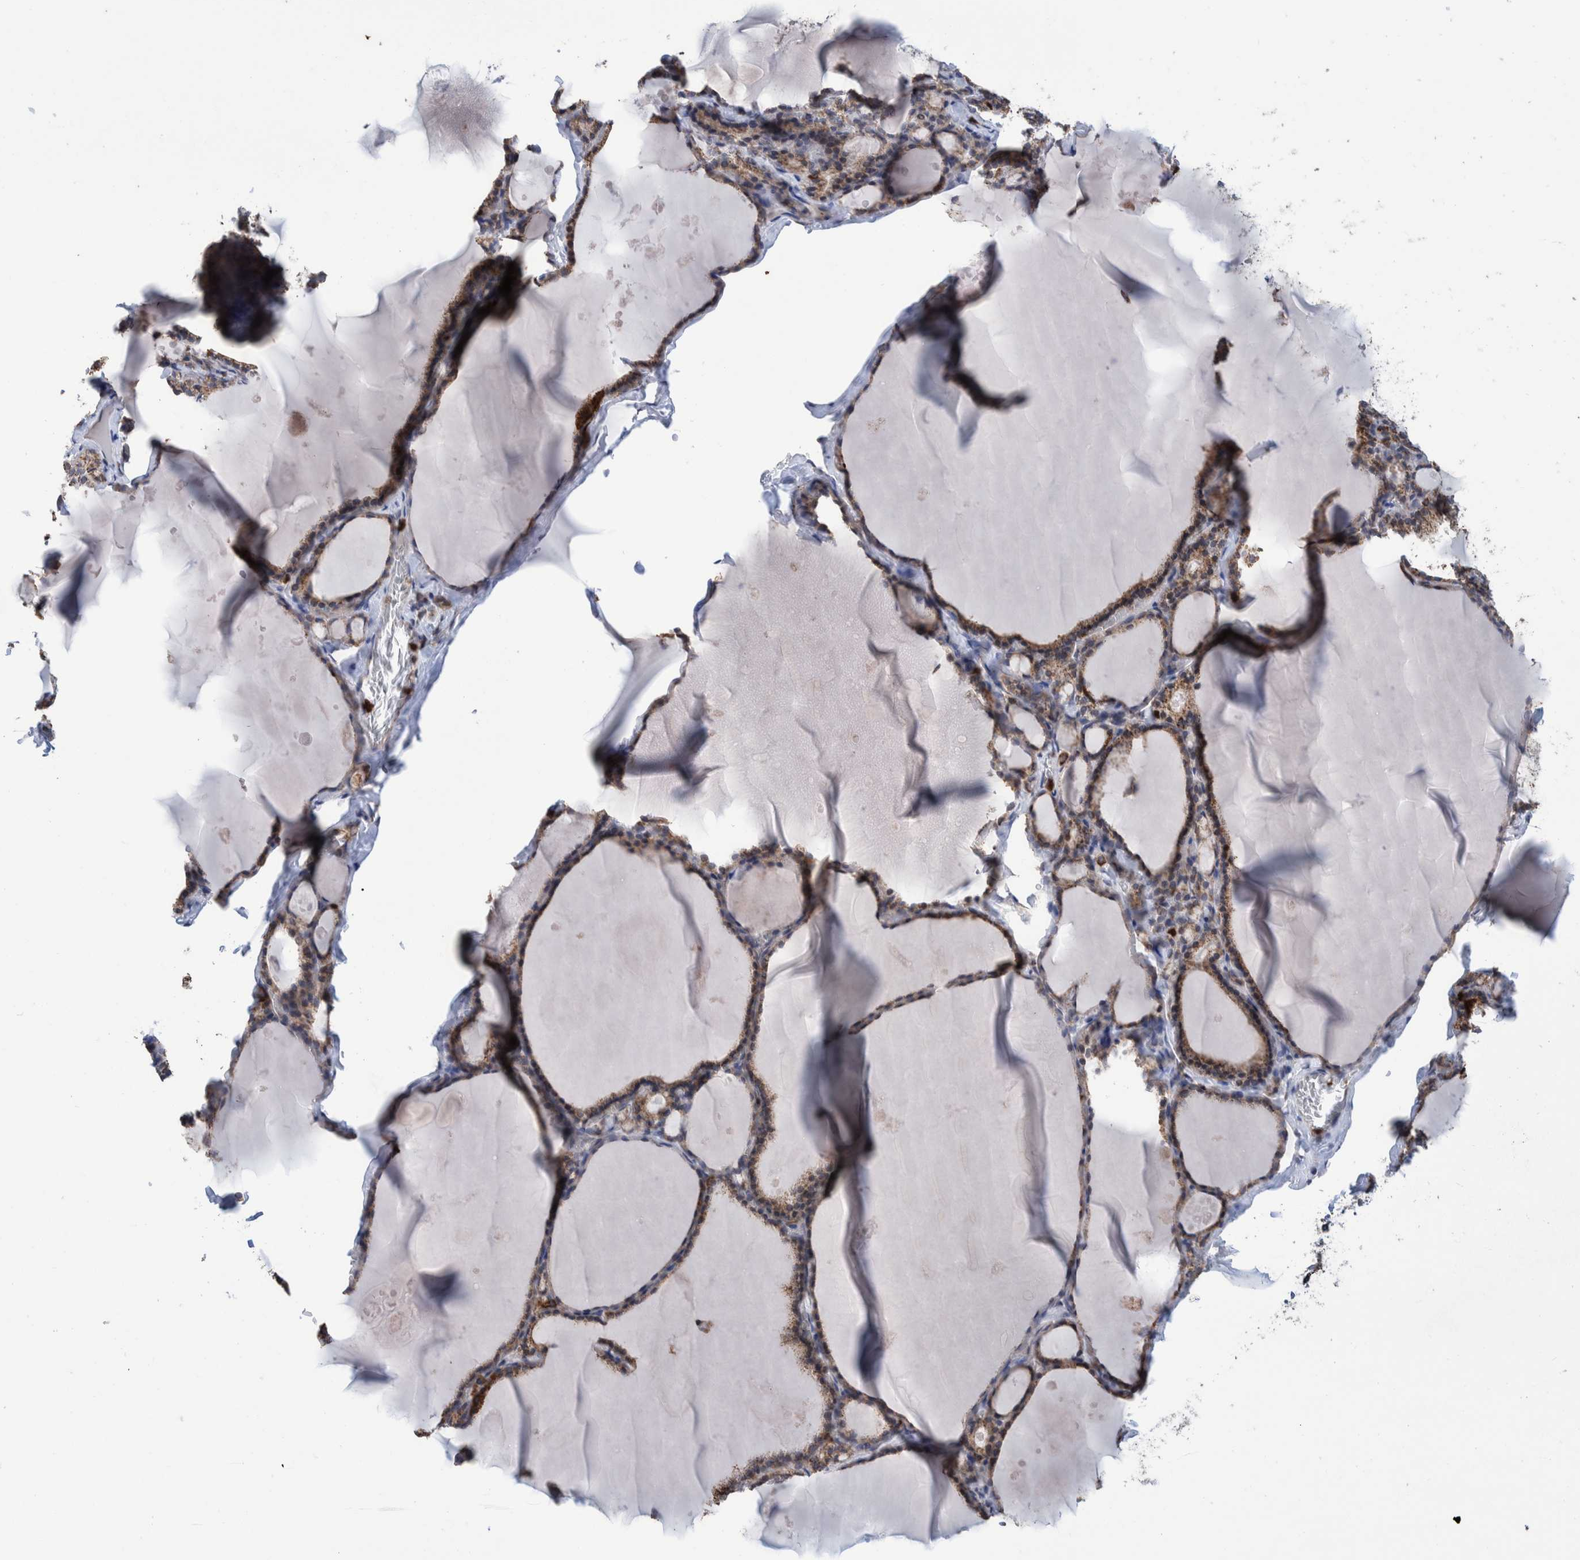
{"staining": {"intensity": "moderate", "quantity": ">75%", "location": "cytoplasmic/membranous"}, "tissue": "thyroid gland", "cell_type": "Glandular cells", "image_type": "normal", "snomed": [{"axis": "morphology", "description": "Normal tissue, NOS"}, {"axis": "topography", "description": "Thyroid gland"}], "caption": "A high-resolution histopathology image shows immunohistochemistry (IHC) staining of benign thyroid gland, which shows moderate cytoplasmic/membranous staining in about >75% of glandular cells.", "gene": "DECR1", "patient": {"sex": "male", "age": 56}}